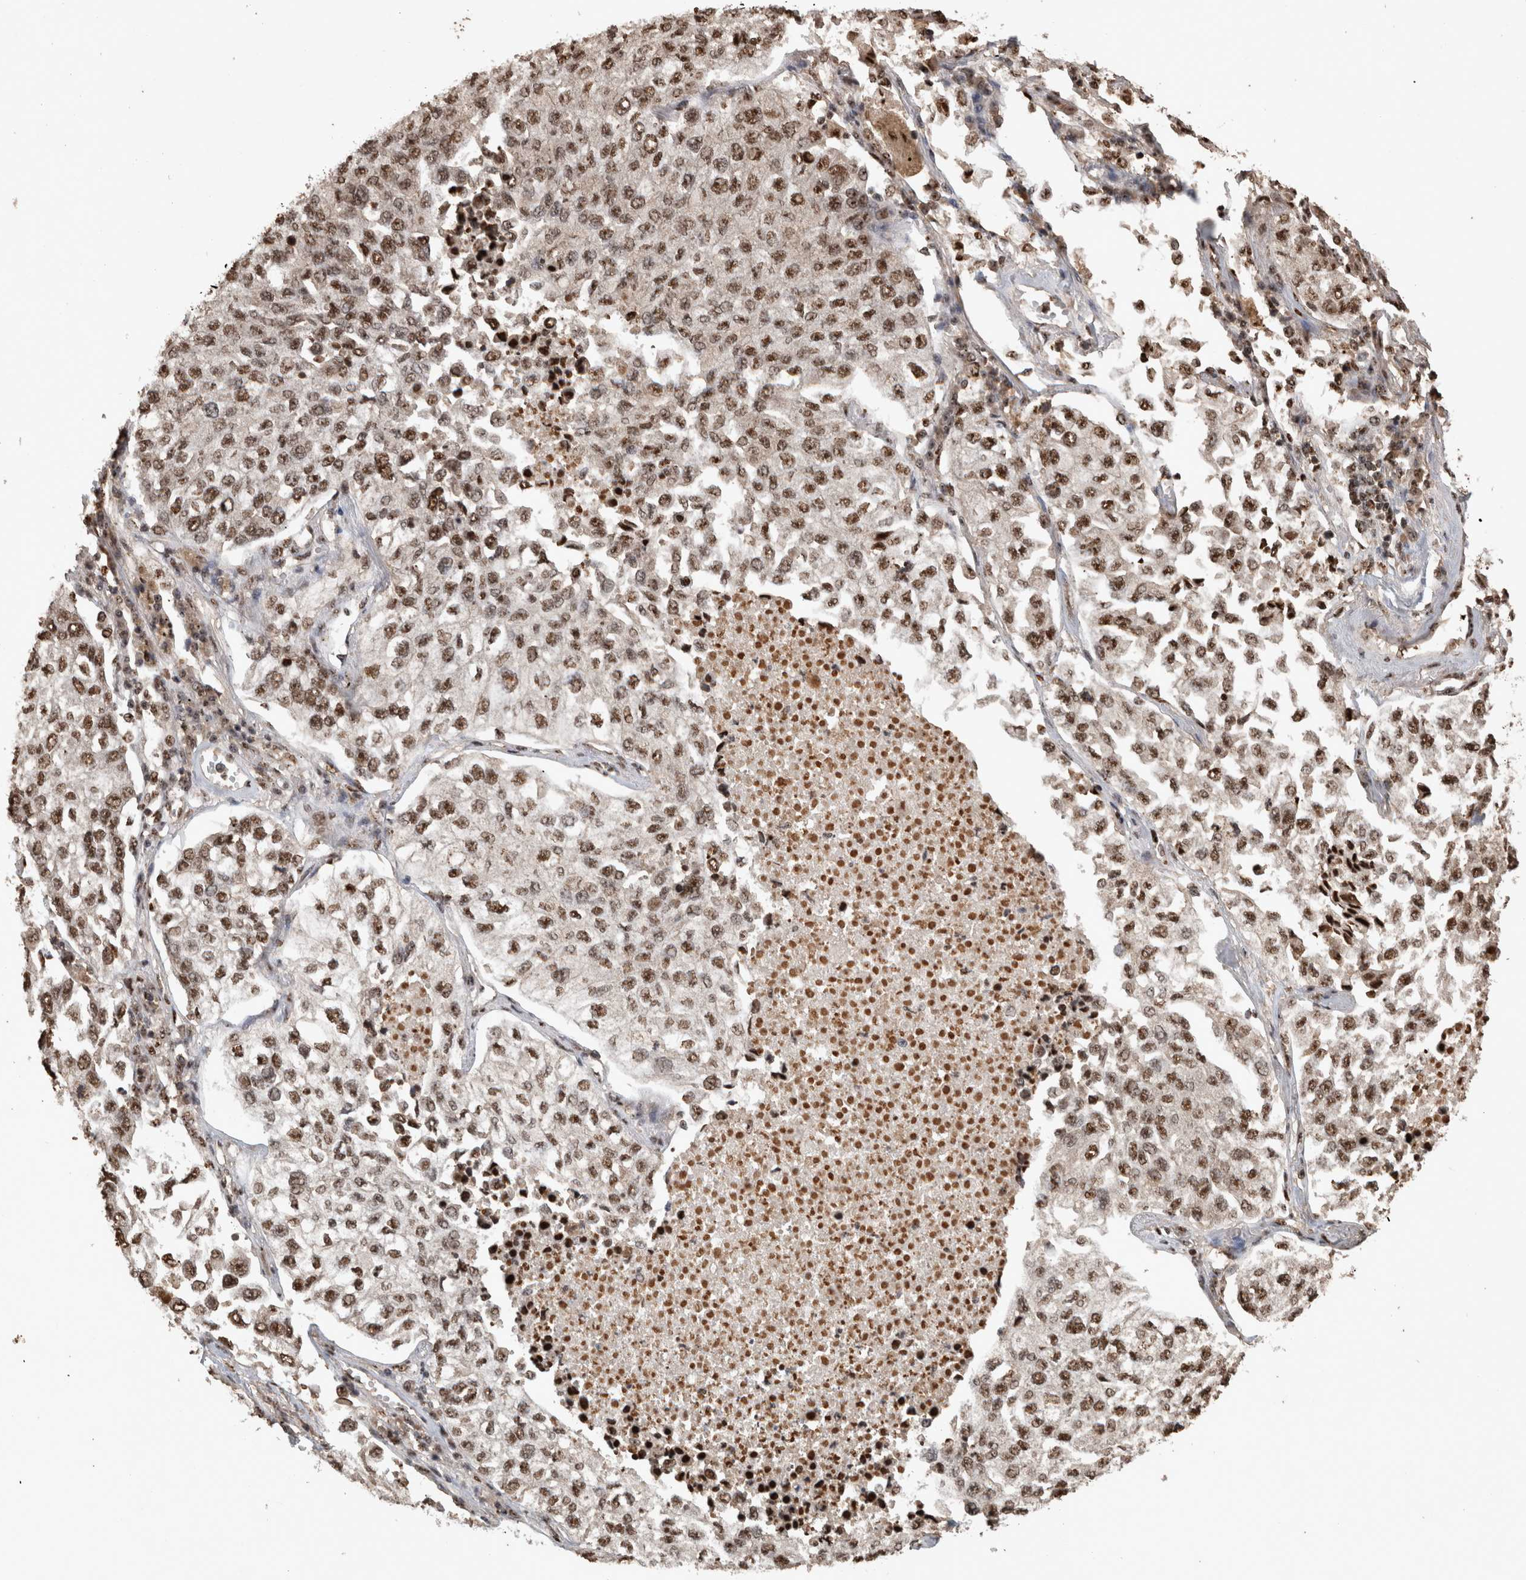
{"staining": {"intensity": "moderate", "quantity": ">75%", "location": "nuclear"}, "tissue": "lung cancer", "cell_type": "Tumor cells", "image_type": "cancer", "snomed": [{"axis": "morphology", "description": "Adenocarcinoma, NOS"}, {"axis": "topography", "description": "Lung"}], "caption": "Approximately >75% of tumor cells in human lung cancer display moderate nuclear protein expression as visualized by brown immunohistochemical staining.", "gene": "RAD50", "patient": {"sex": "male", "age": 63}}